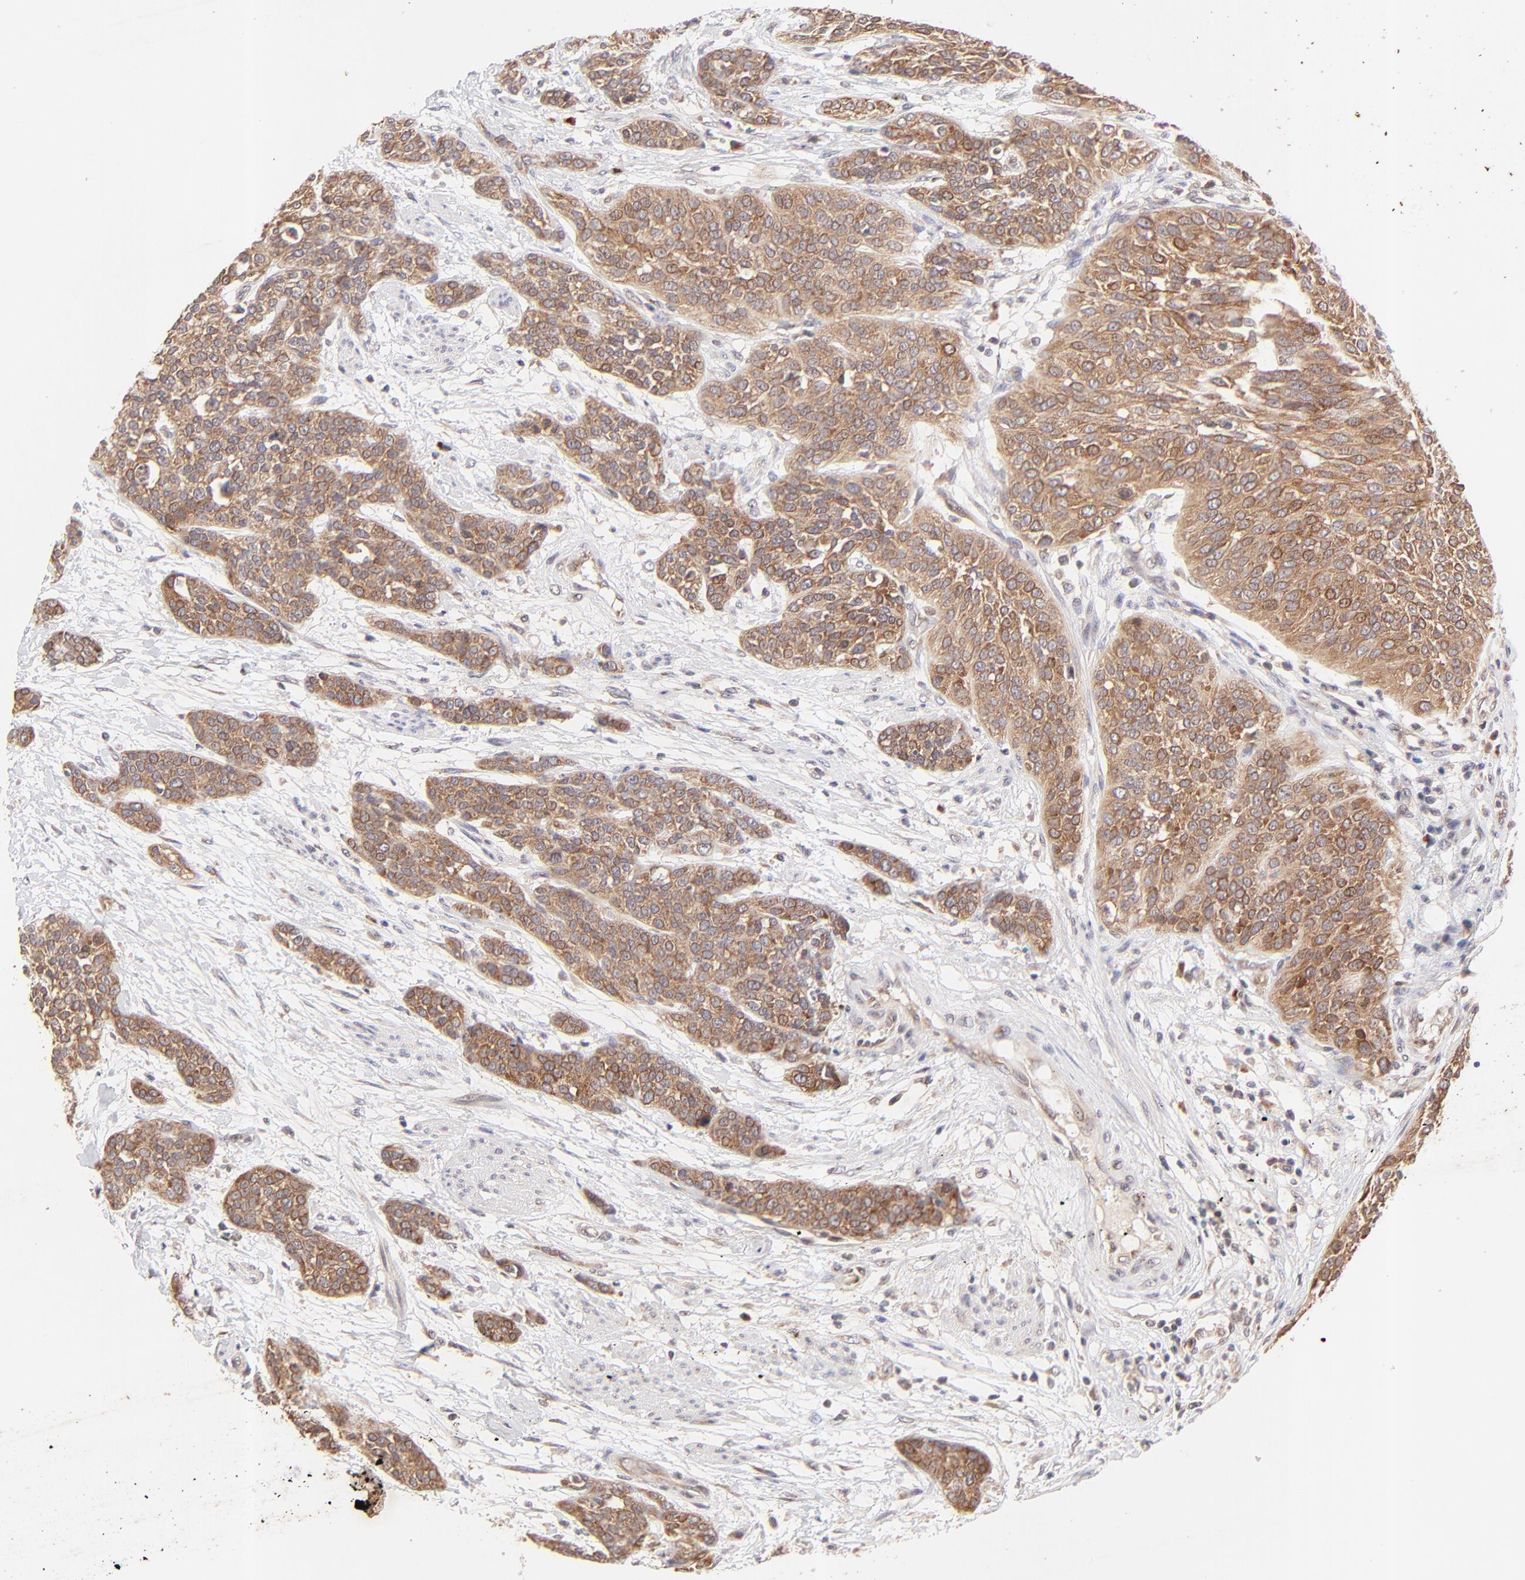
{"staining": {"intensity": "moderate", "quantity": ">75%", "location": "cytoplasmic/membranous"}, "tissue": "urothelial cancer", "cell_type": "Tumor cells", "image_type": "cancer", "snomed": [{"axis": "morphology", "description": "Urothelial carcinoma, High grade"}, {"axis": "topography", "description": "Urinary bladder"}], "caption": "Immunohistochemical staining of human urothelial cancer demonstrates medium levels of moderate cytoplasmic/membranous protein staining in approximately >75% of tumor cells. The staining is performed using DAB brown chromogen to label protein expression. The nuclei are counter-stained blue using hematoxylin.", "gene": "TNRC6B", "patient": {"sex": "male", "age": 56}}